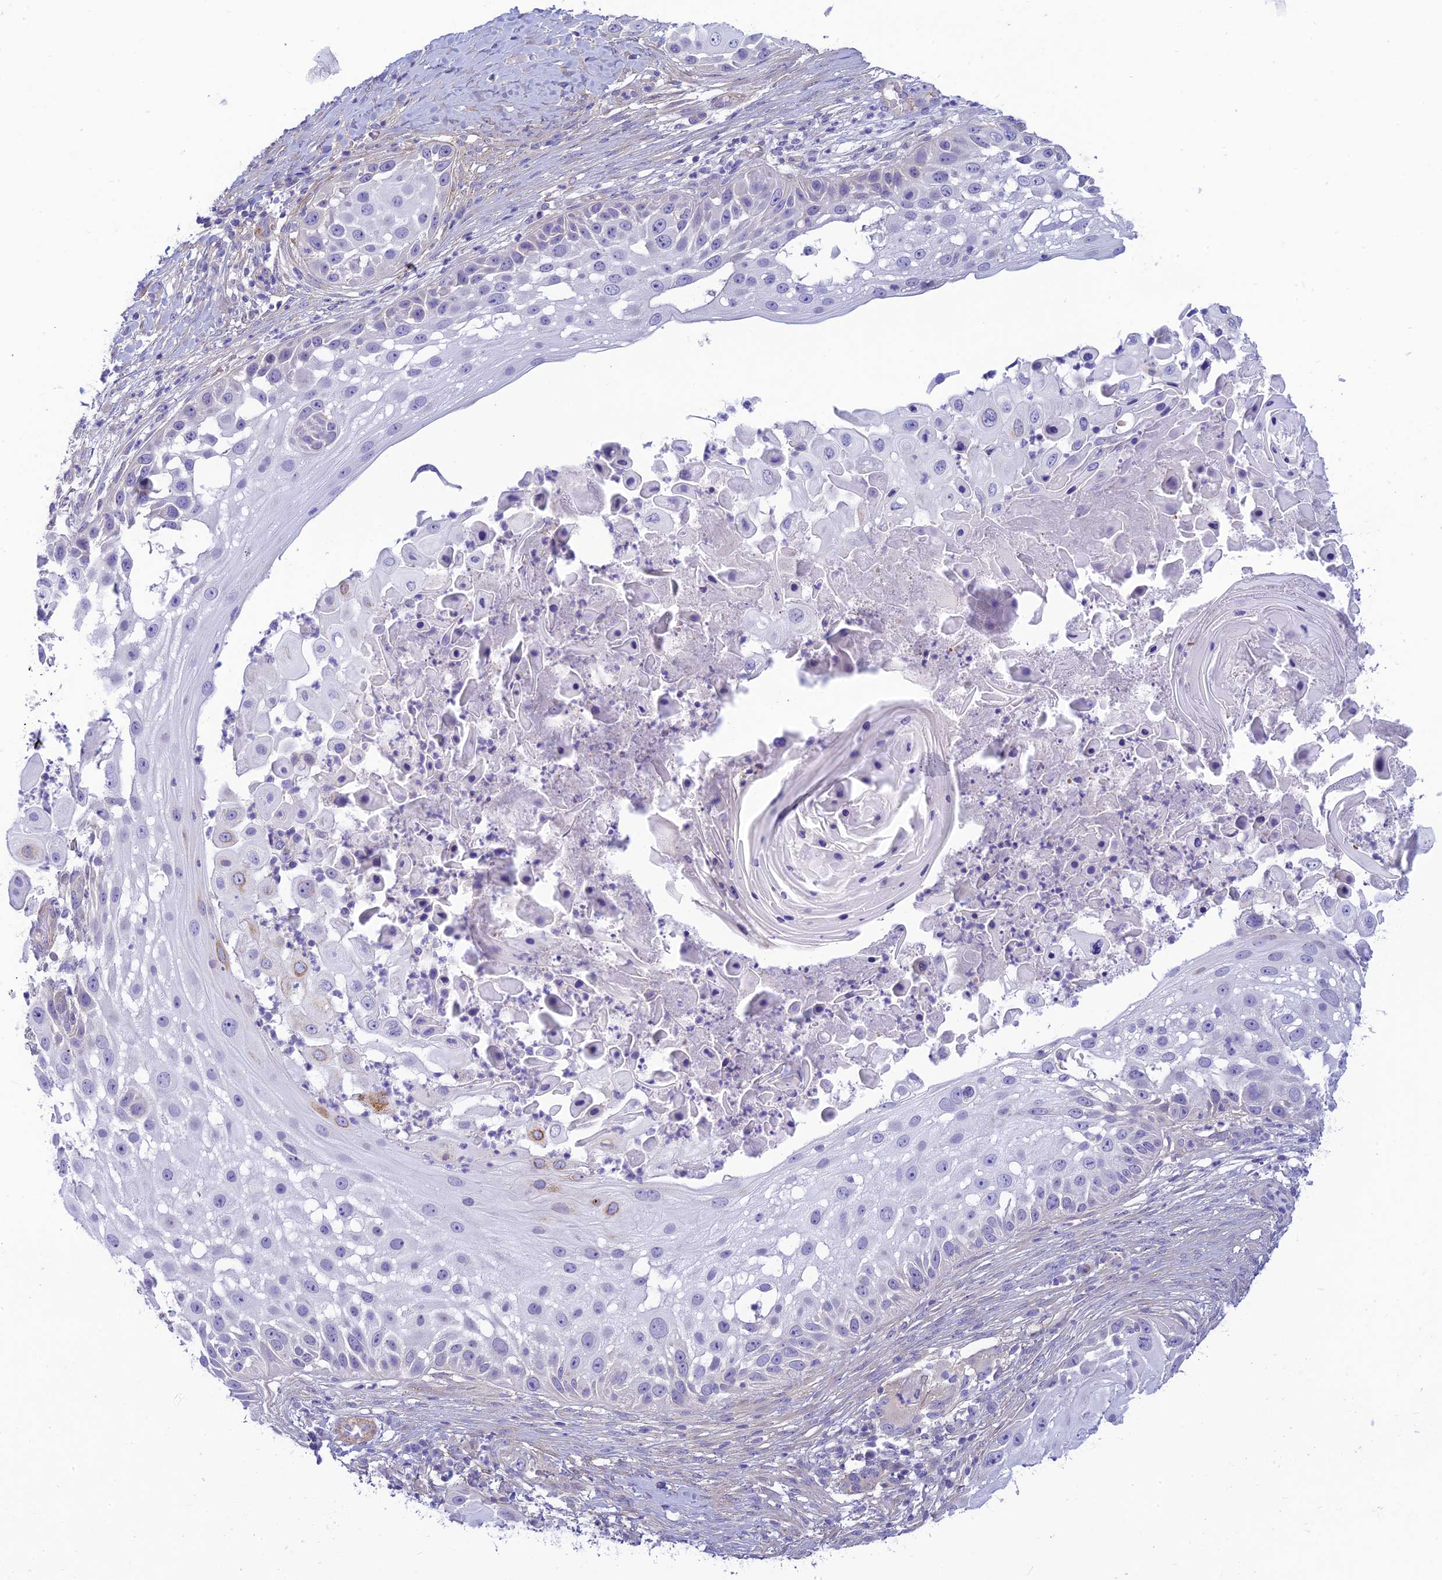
{"staining": {"intensity": "negative", "quantity": "none", "location": "none"}, "tissue": "skin cancer", "cell_type": "Tumor cells", "image_type": "cancer", "snomed": [{"axis": "morphology", "description": "Squamous cell carcinoma, NOS"}, {"axis": "topography", "description": "Skin"}], "caption": "Histopathology image shows no protein expression in tumor cells of squamous cell carcinoma (skin) tissue. (Stains: DAB (3,3'-diaminobenzidine) immunohistochemistry with hematoxylin counter stain, Microscopy: brightfield microscopy at high magnification).", "gene": "FBXW4", "patient": {"sex": "female", "age": 44}}